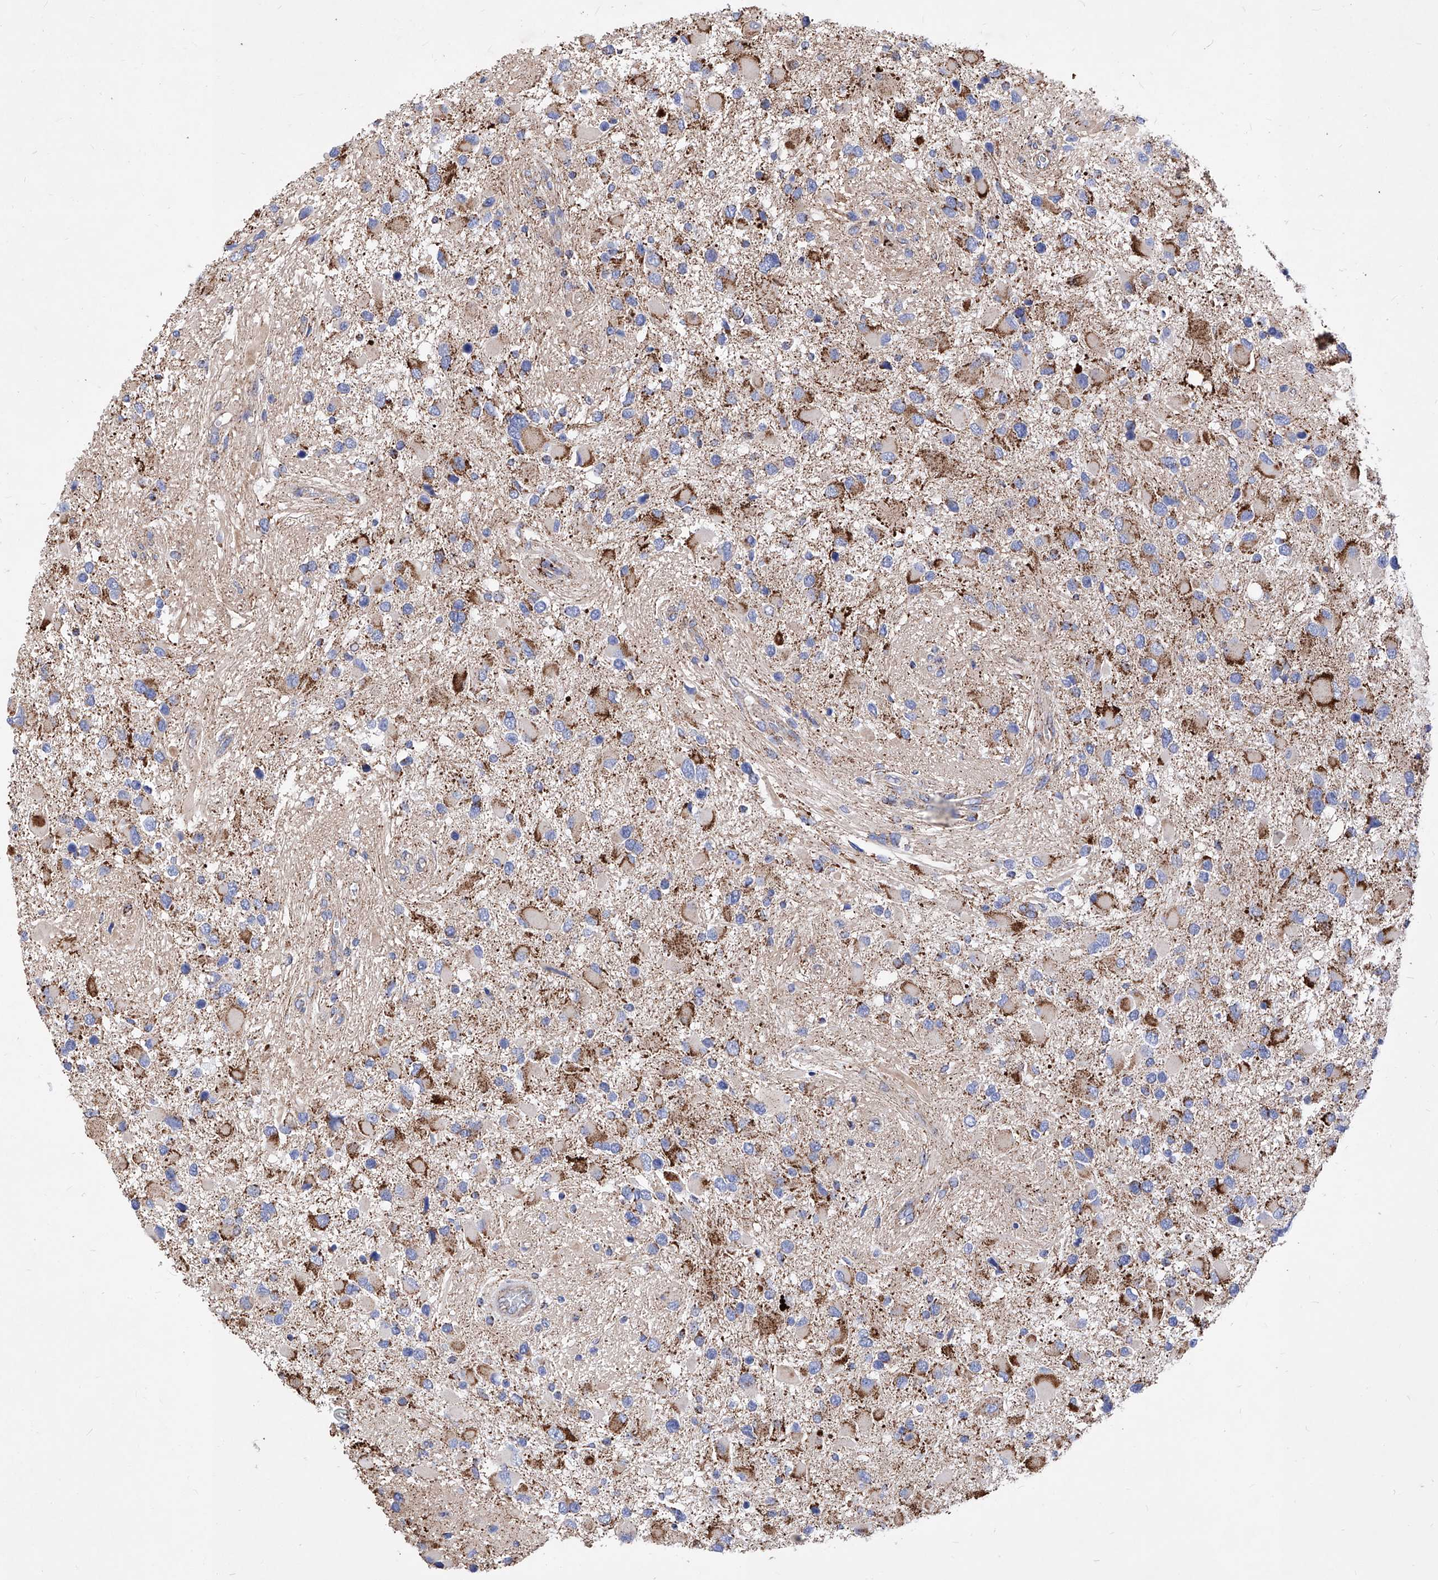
{"staining": {"intensity": "moderate", "quantity": ">75%", "location": "cytoplasmic/membranous"}, "tissue": "glioma", "cell_type": "Tumor cells", "image_type": "cancer", "snomed": [{"axis": "morphology", "description": "Glioma, malignant, High grade"}, {"axis": "topography", "description": "Brain"}], "caption": "A brown stain highlights moderate cytoplasmic/membranous expression of a protein in high-grade glioma (malignant) tumor cells.", "gene": "HRNR", "patient": {"sex": "male", "age": 53}}